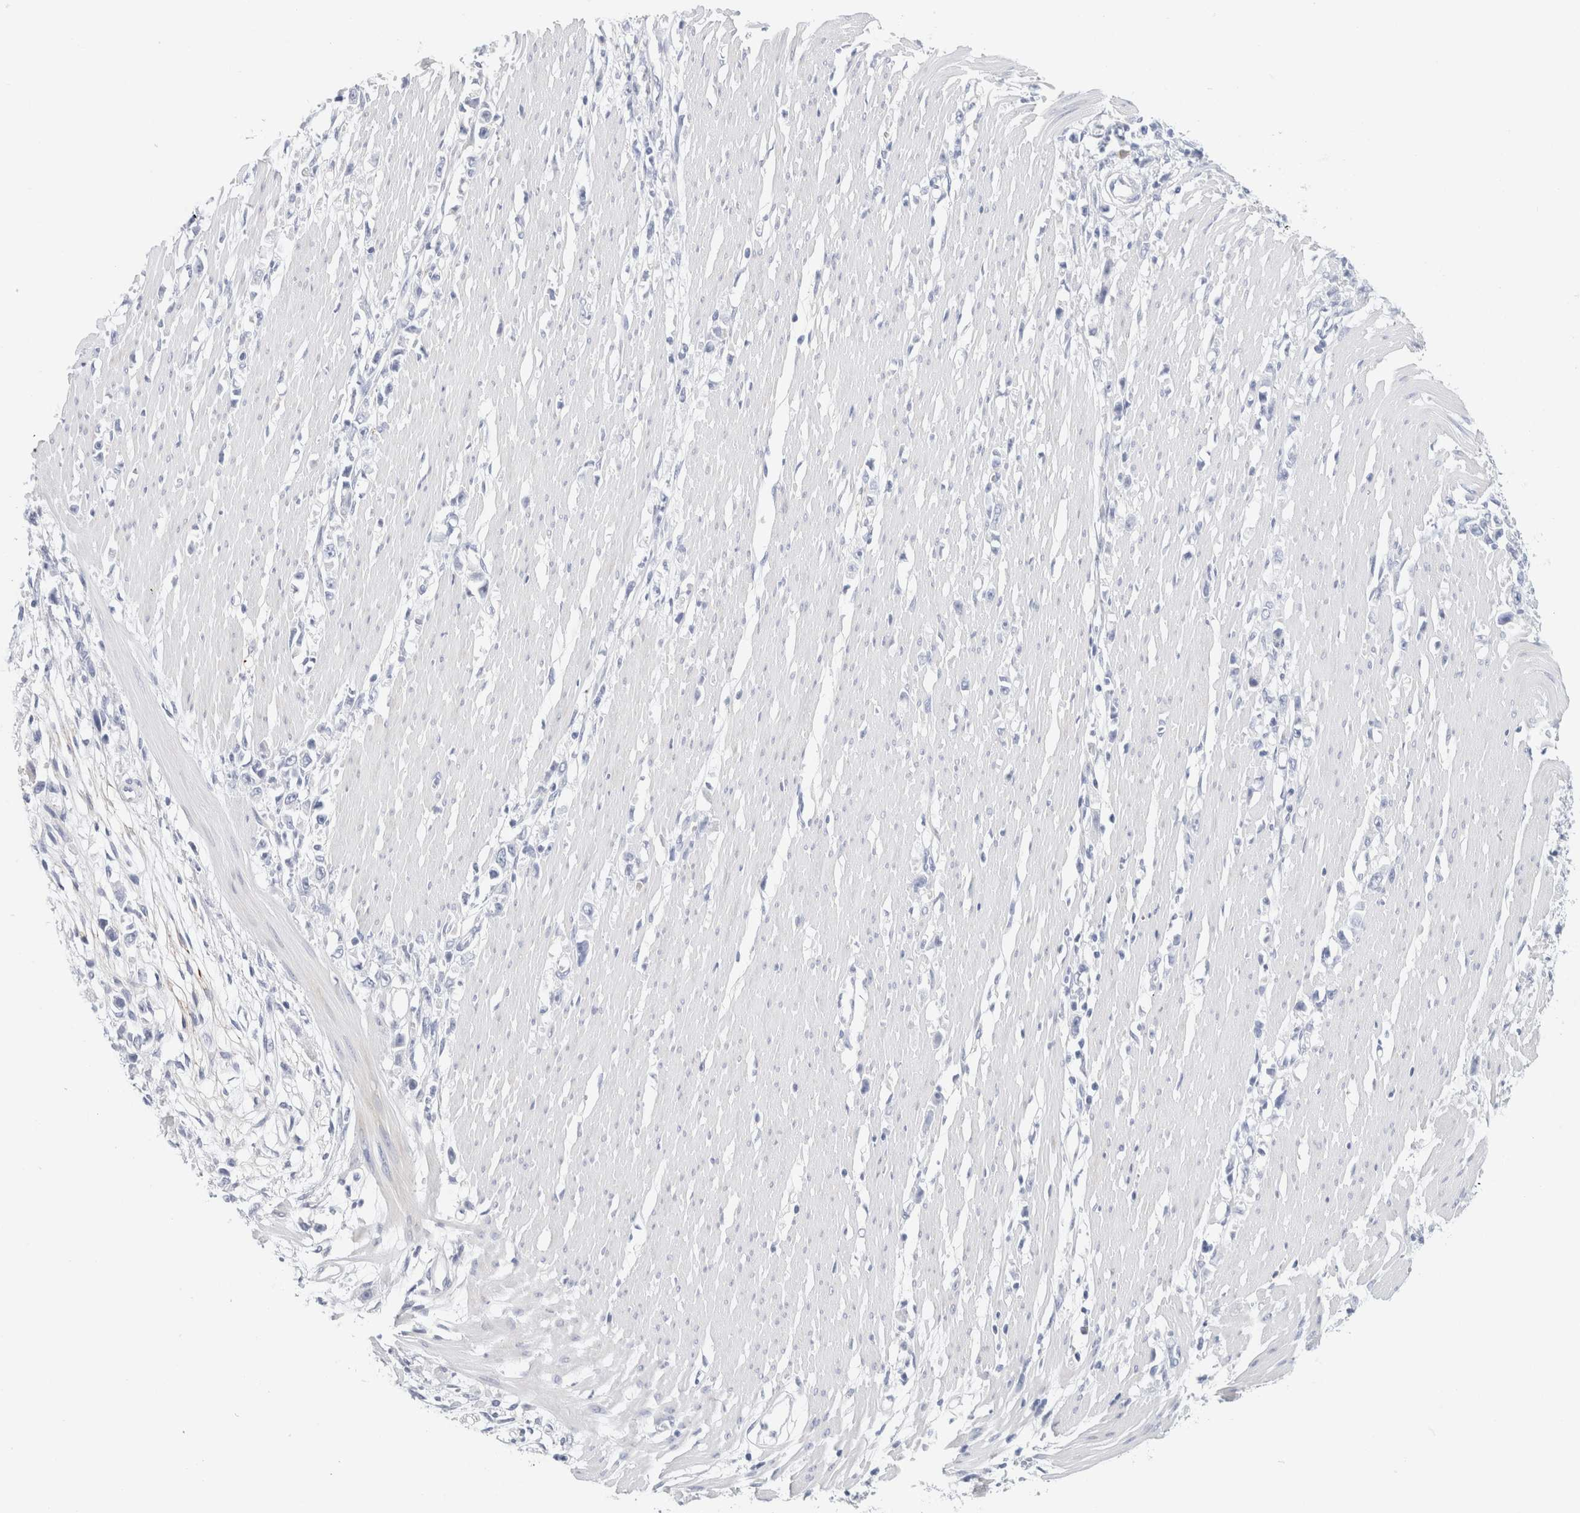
{"staining": {"intensity": "negative", "quantity": "none", "location": "none"}, "tissue": "stomach cancer", "cell_type": "Tumor cells", "image_type": "cancer", "snomed": [{"axis": "morphology", "description": "Adenocarcinoma, NOS"}, {"axis": "topography", "description": "Stomach"}], "caption": "This is a histopathology image of immunohistochemistry staining of stomach adenocarcinoma, which shows no positivity in tumor cells.", "gene": "GADD45G", "patient": {"sex": "female", "age": 59}}